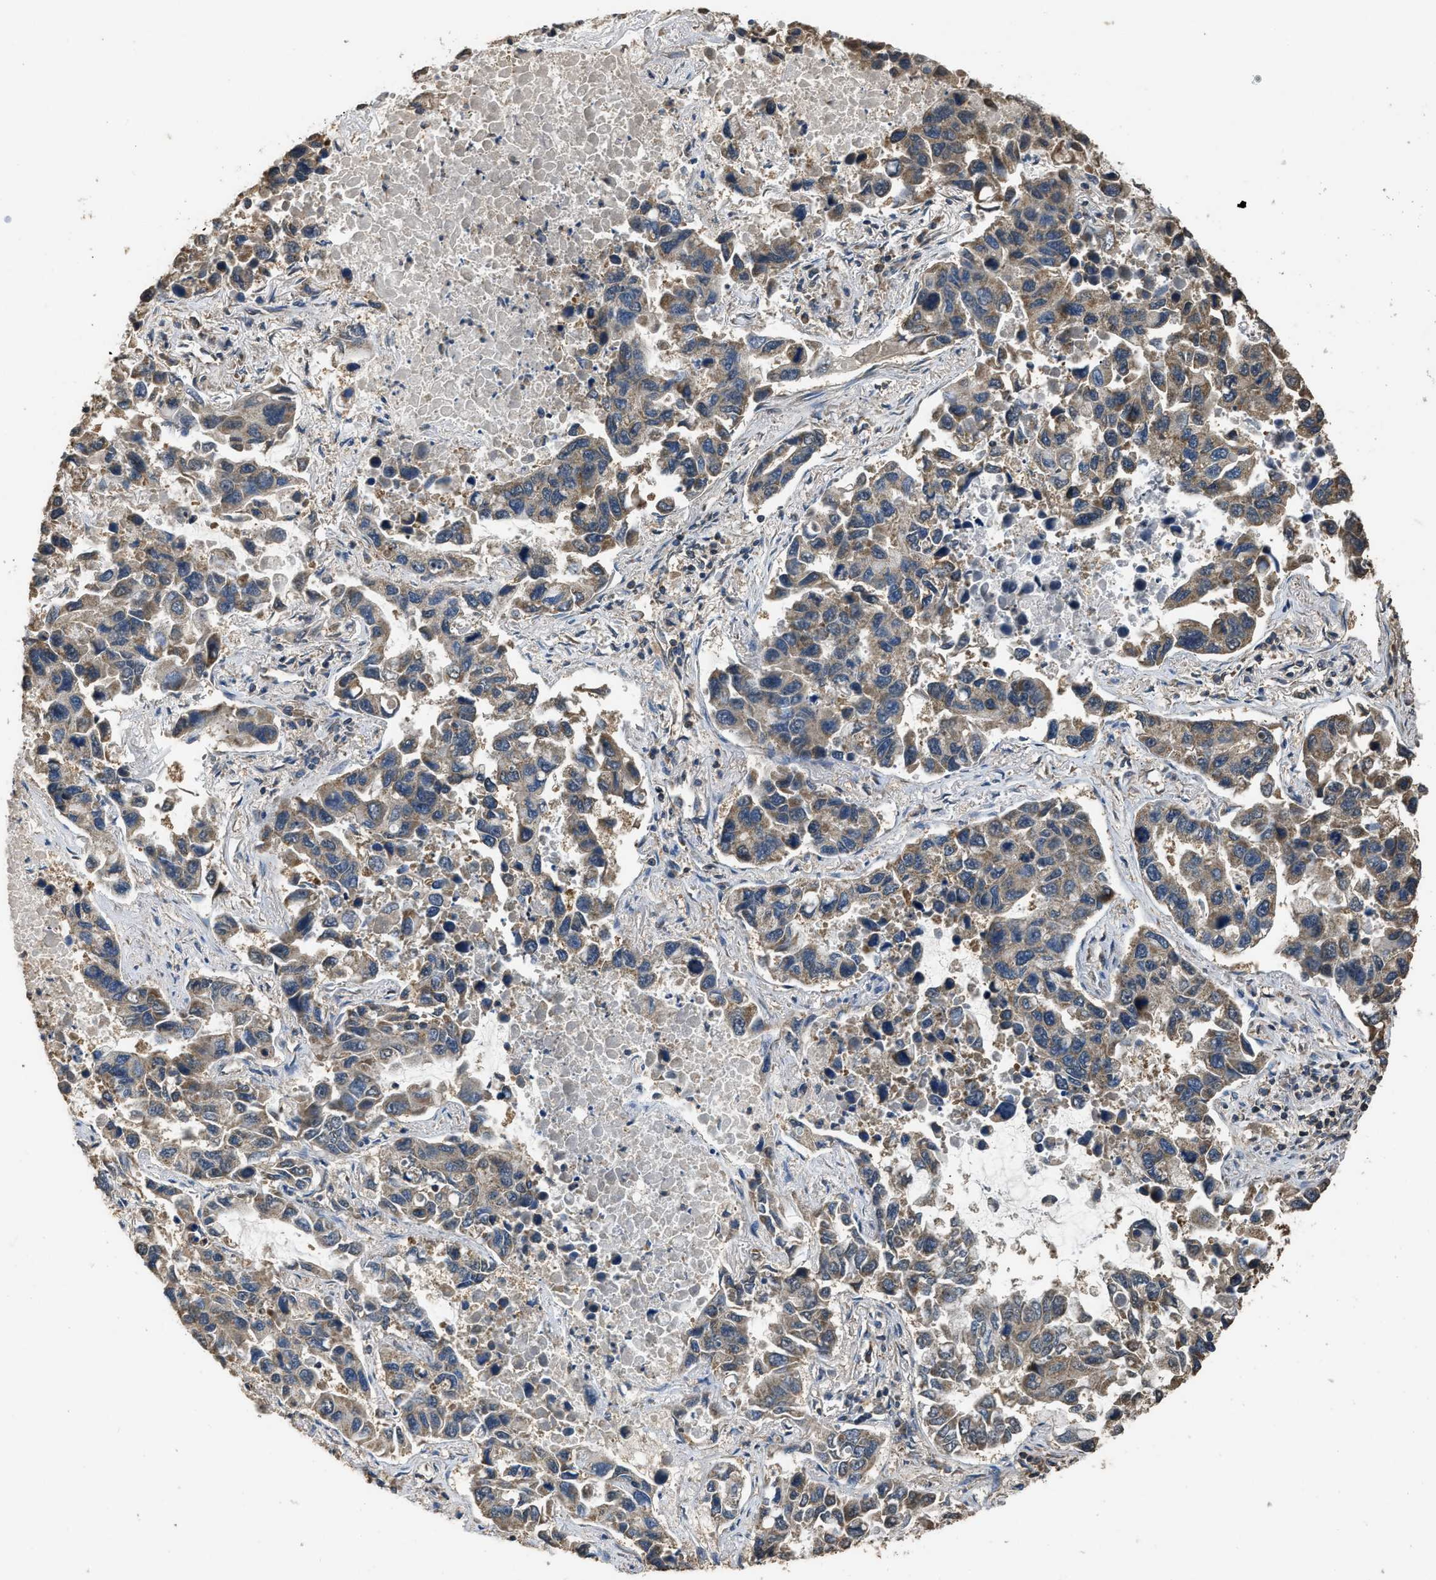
{"staining": {"intensity": "weak", "quantity": ">75%", "location": "cytoplasmic/membranous"}, "tissue": "lung cancer", "cell_type": "Tumor cells", "image_type": "cancer", "snomed": [{"axis": "morphology", "description": "Adenocarcinoma, NOS"}, {"axis": "topography", "description": "Lung"}], "caption": "Immunohistochemistry (IHC) micrograph of human adenocarcinoma (lung) stained for a protein (brown), which shows low levels of weak cytoplasmic/membranous expression in about >75% of tumor cells.", "gene": "DENND6B", "patient": {"sex": "male", "age": 64}}